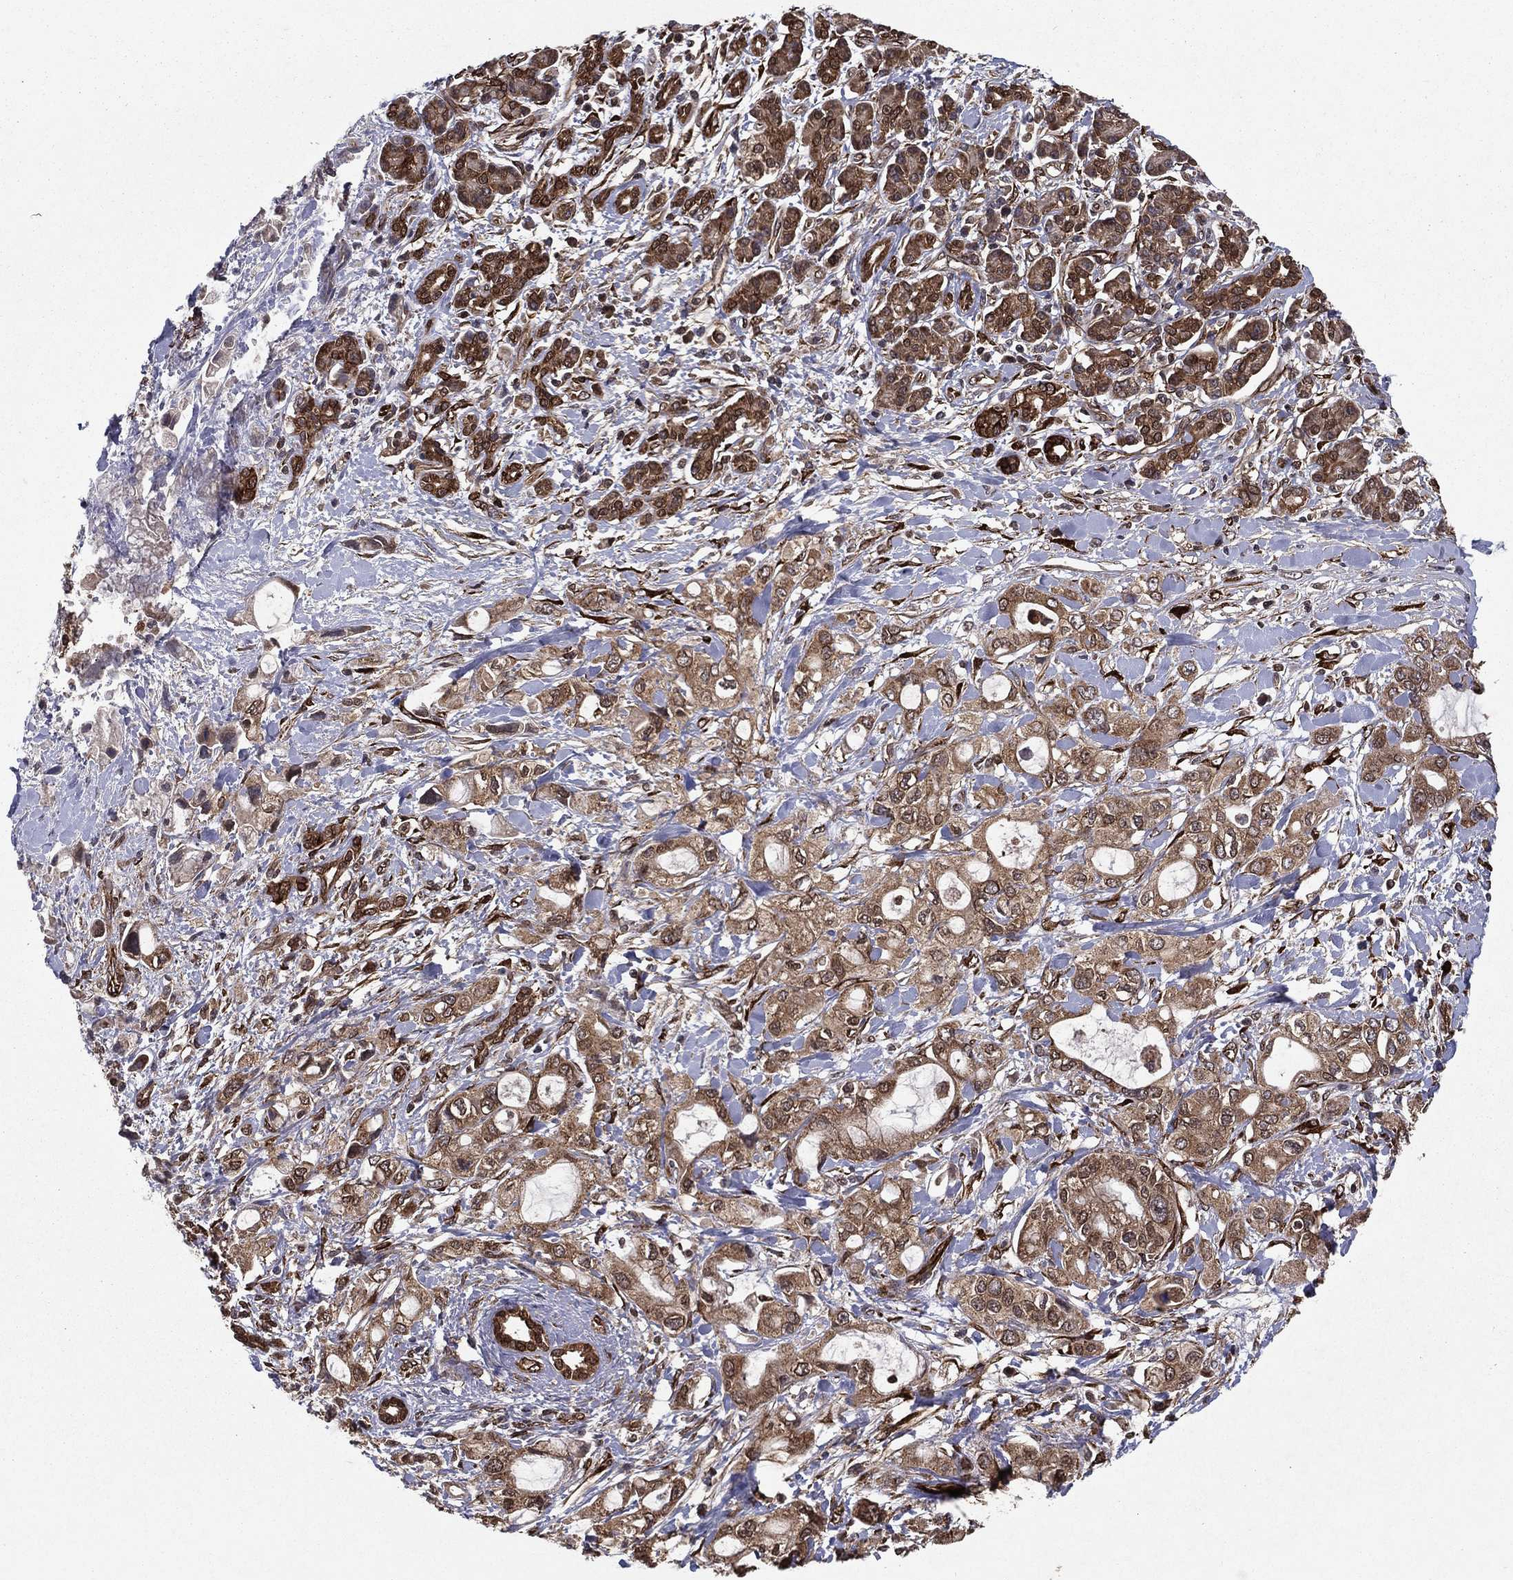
{"staining": {"intensity": "weak", "quantity": ">75%", "location": "cytoplasmic/membranous"}, "tissue": "pancreatic cancer", "cell_type": "Tumor cells", "image_type": "cancer", "snomed": [{"axis": "morphology", "description": "Adenocarcinoma, NOS"}, {"axis": "topography", "description": "Pancreas"}], "caption": "Immunohistochemistry (DAB) staining of human adenocarcinoma (pancreatic) shows weak cytoplasmic/membranous protein positivity in about >75% of tumor cells. The staining is performed using DAB brown chromogen to label protein expression. The nuclei are counter-stained blue using hematoxylin.", "gene": "CERS2", "patient": {"sex": "female", "age": 56}}